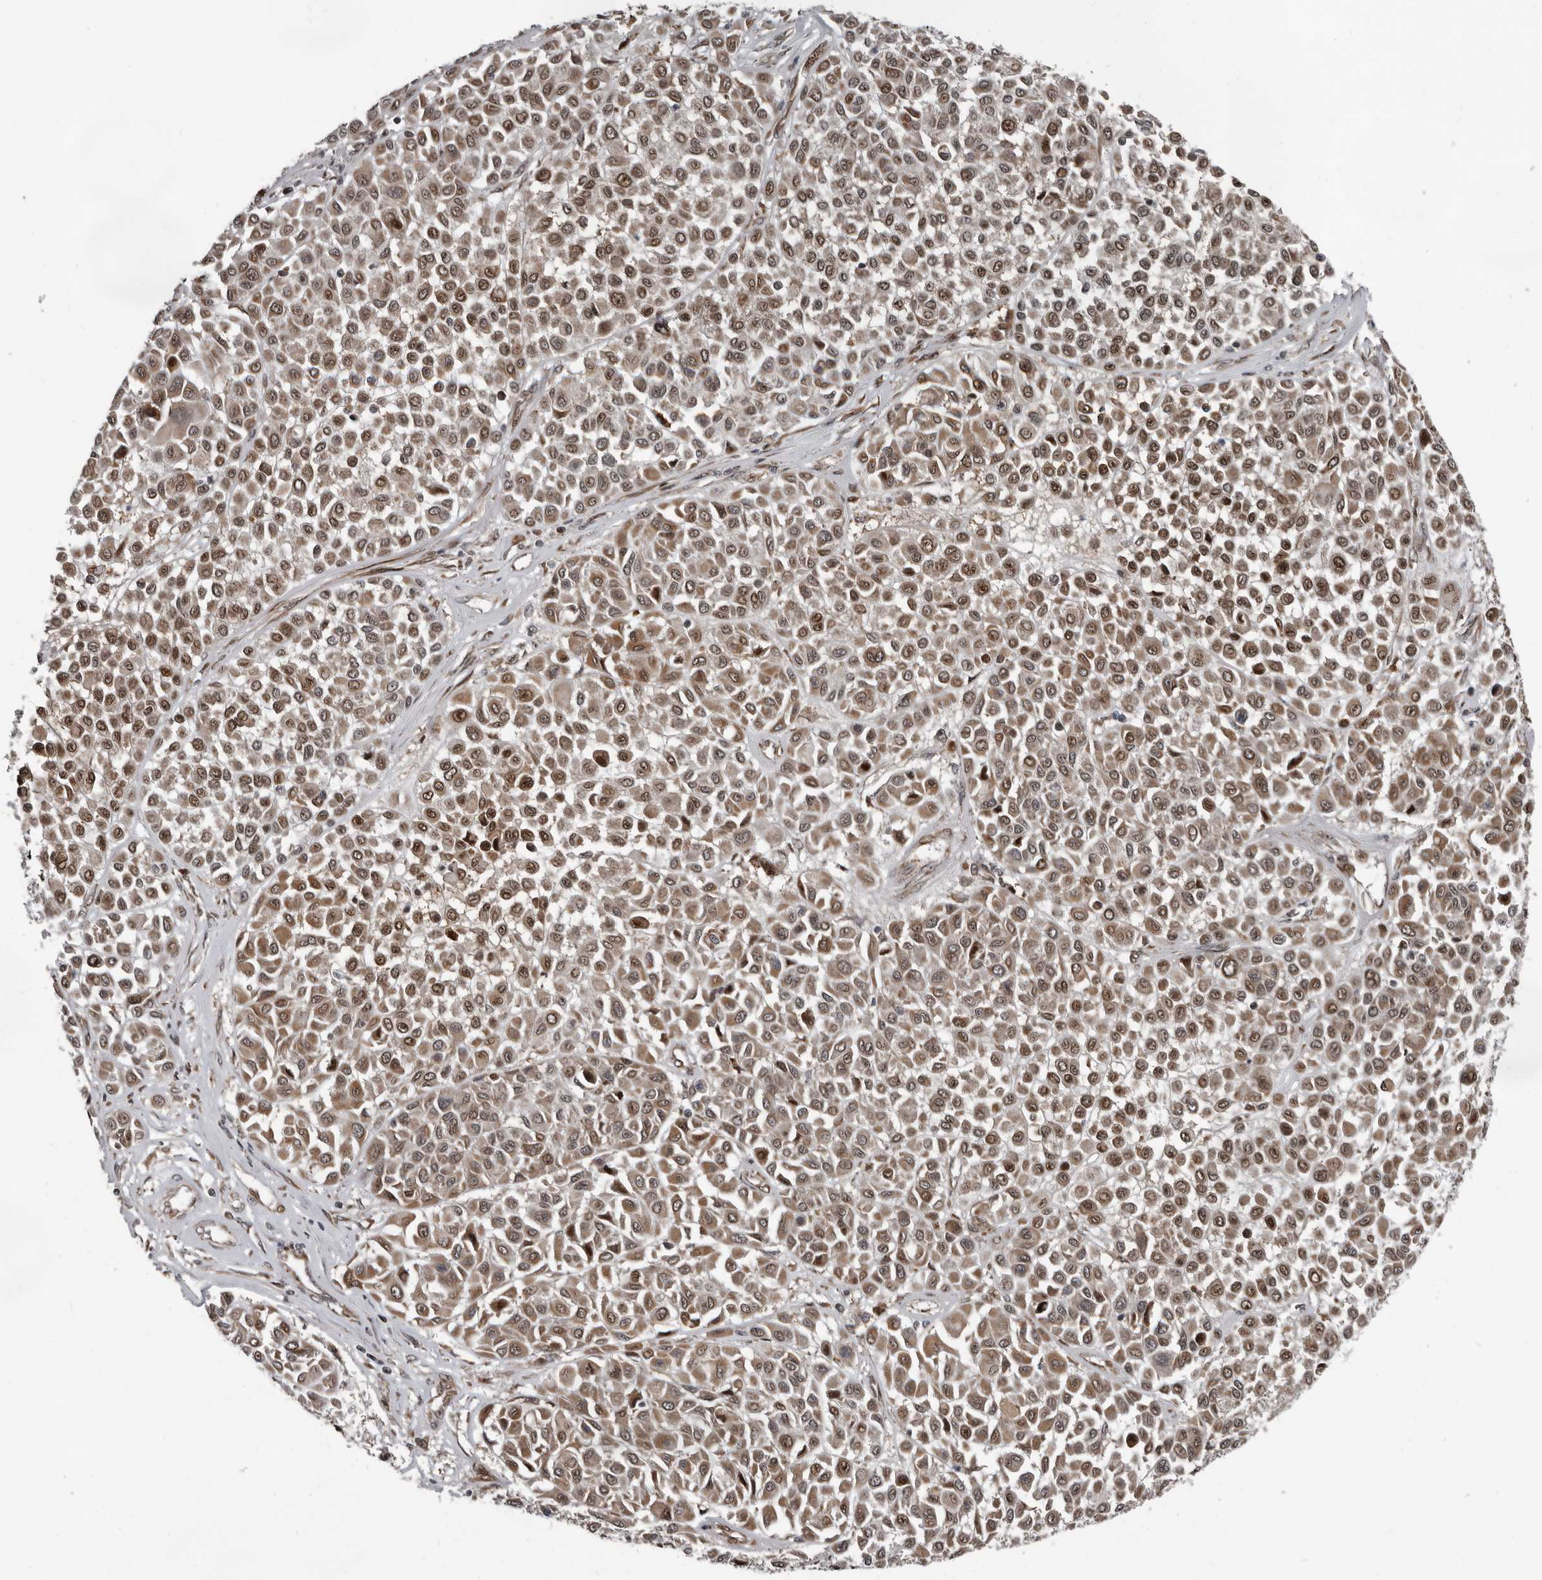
{"staining": {"intensity": "moderate", "quantity": ">75%", "location": "cytoplasmic/membranous,nuclear"}, "tissue": "melanoma", "cell_type": "Tumor cells", "image_type": "cancer", "snomed": [{"axis": "morphology", "description": "Malignant melanoma, Metastatic site"}, {"axis": "topography", "description": "Soft tissue"}], "caption": "High-magnification brightfield microscopy of malignant melanoma (metastatic site) stained with DAB (brown) and counterstained with hematoxylin (blue). tumor cells exhibit moderate cytoplasmic/membranous and nuclear expression is appreciated in about>75% of cells.", "gene": "CHD1L", "patient": {"sex": "male", "age": 41}}